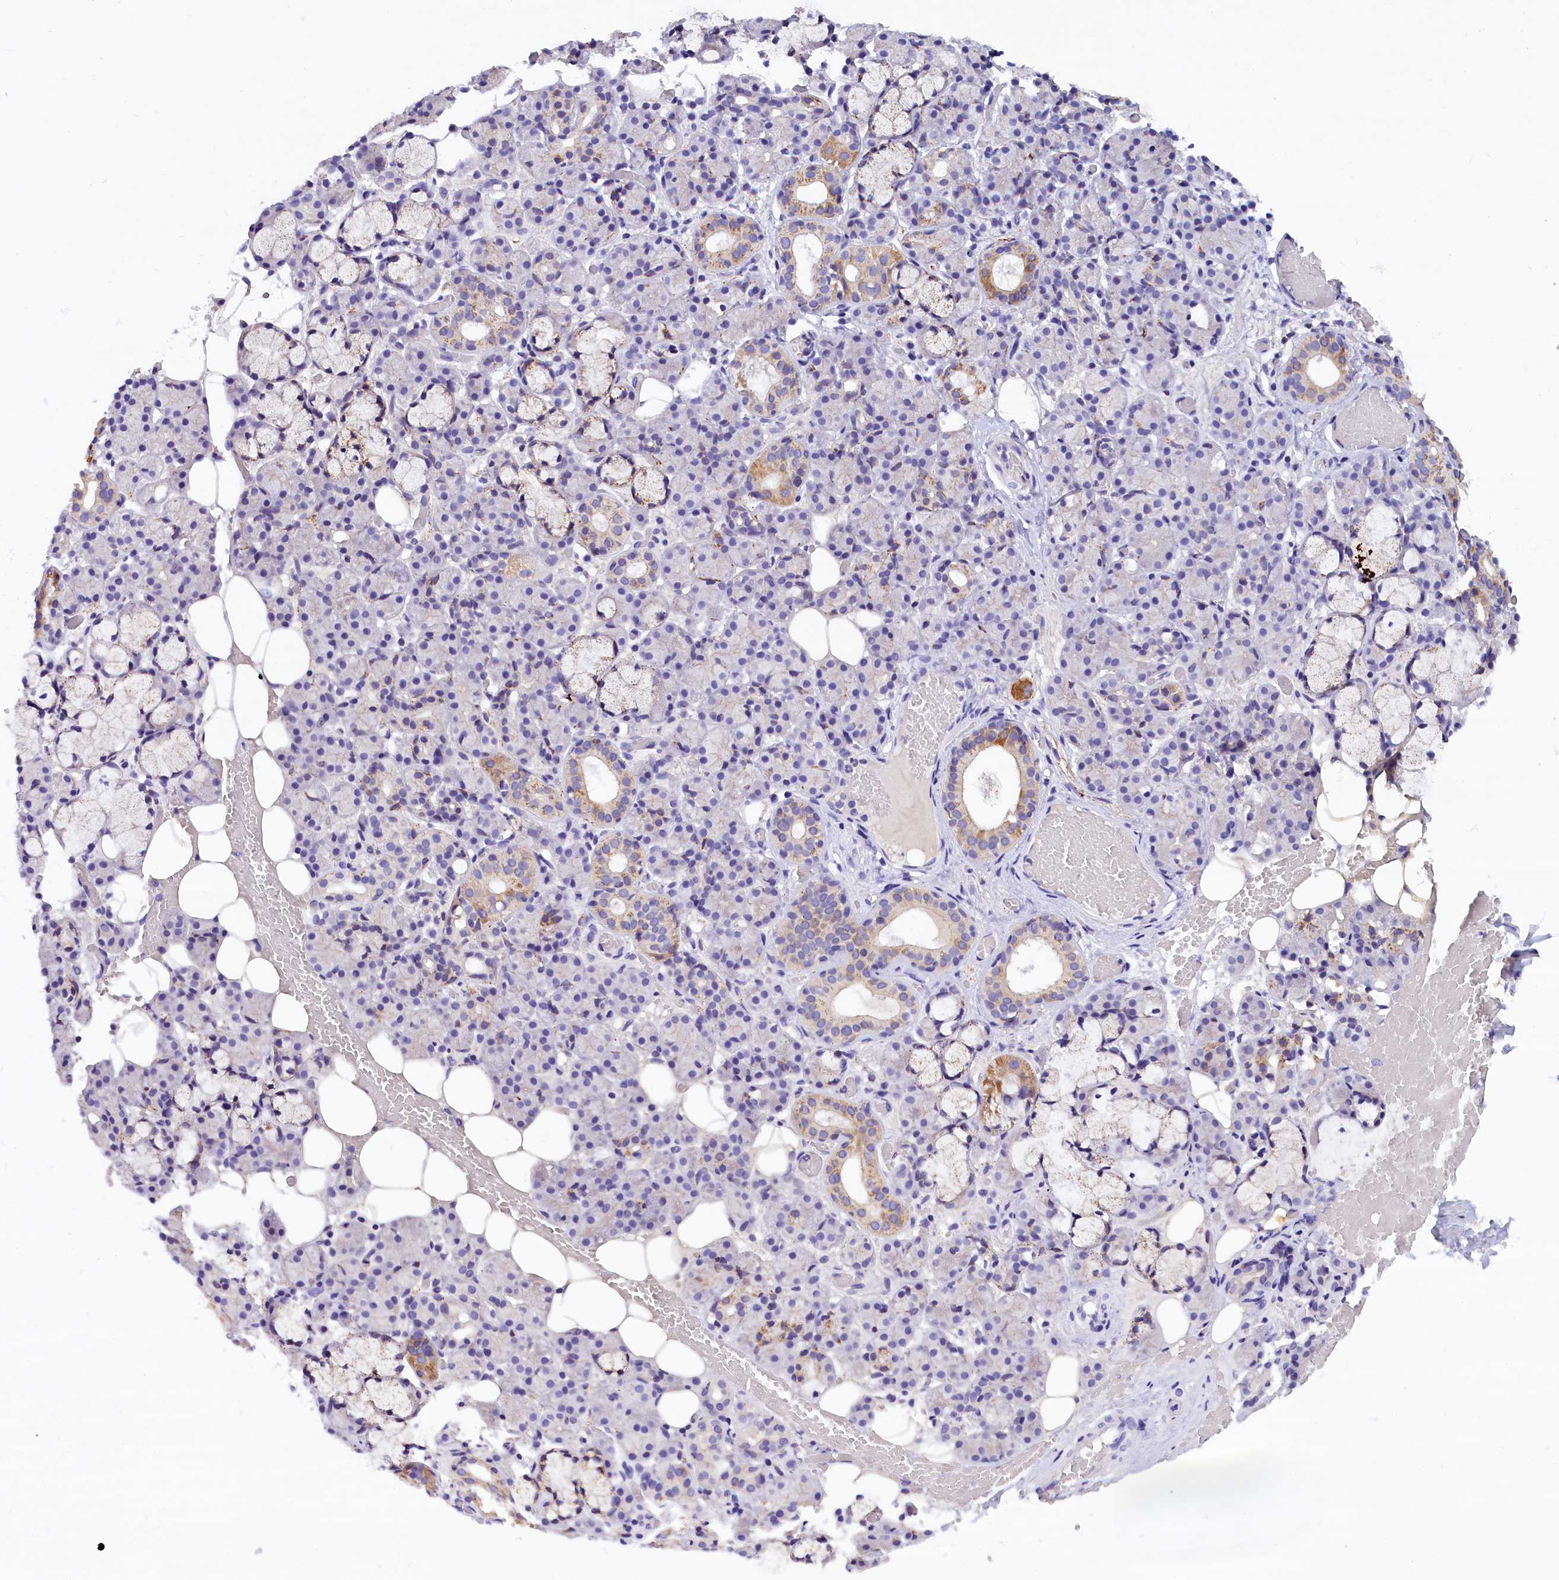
{"staining": {"intensity": "moderate", "quantity": "<25%", "location": "cytoplasmic/membranous"}, "tissue": "salivary gland", "cell_type": "Glandular cells", "image_type": "normal", "snomed": [{"axis": "morphology", "description": "Normal tissue, NOS"}, {"axis": "topography", "description": "Salivary gland"}], "caption": "This histopathology image reveals IHC staining of benign salivary gland, with low moderate cytoplasmic/membranous expression in approximately <25% of glandular cells.", "gene": "ABAT", "patient": {"sex": "male", "age": 63}}